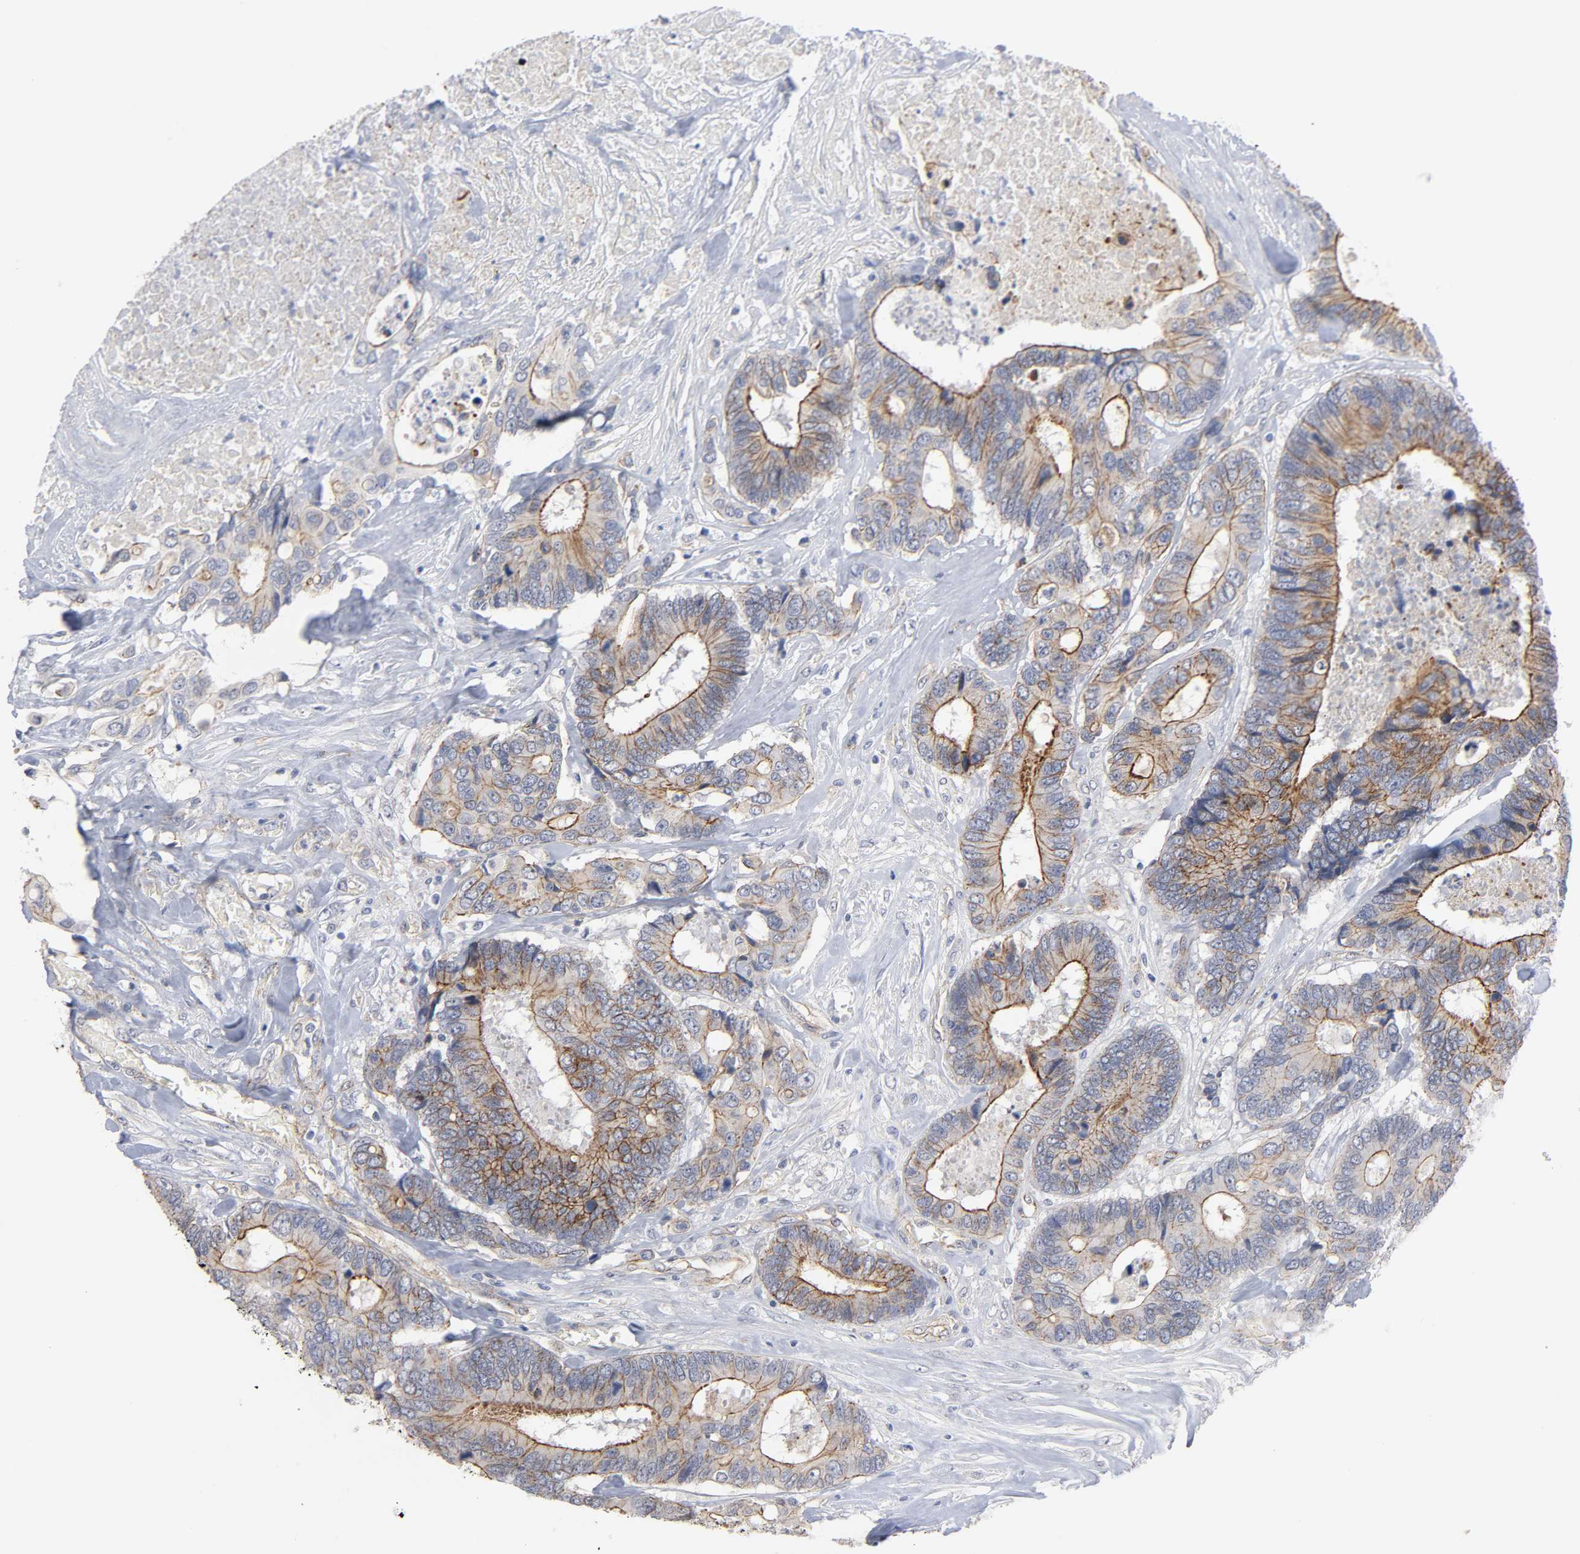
{"staining": {"intensity": "strong", "quantity": ">75%", "location": "cytoplasmic/membranous"}, "tissue": "colorectal cancer", "cell_type": "Tumor cells", "image_type": "cancer", "snomed": [{"axis": "morphology", "description": "Adenocarcinoma, NOS"}, {"axis": "topography", "description": "Rectum"}], "caption": "Human colorectal adenocarcinoma stained with a brown dye exhibits strong cytoplasmic/membranous positive staining in approximately >75% of tumor cells.", "gene": "SPTAN1", "patient": {"sex": "male", "age": 55}}